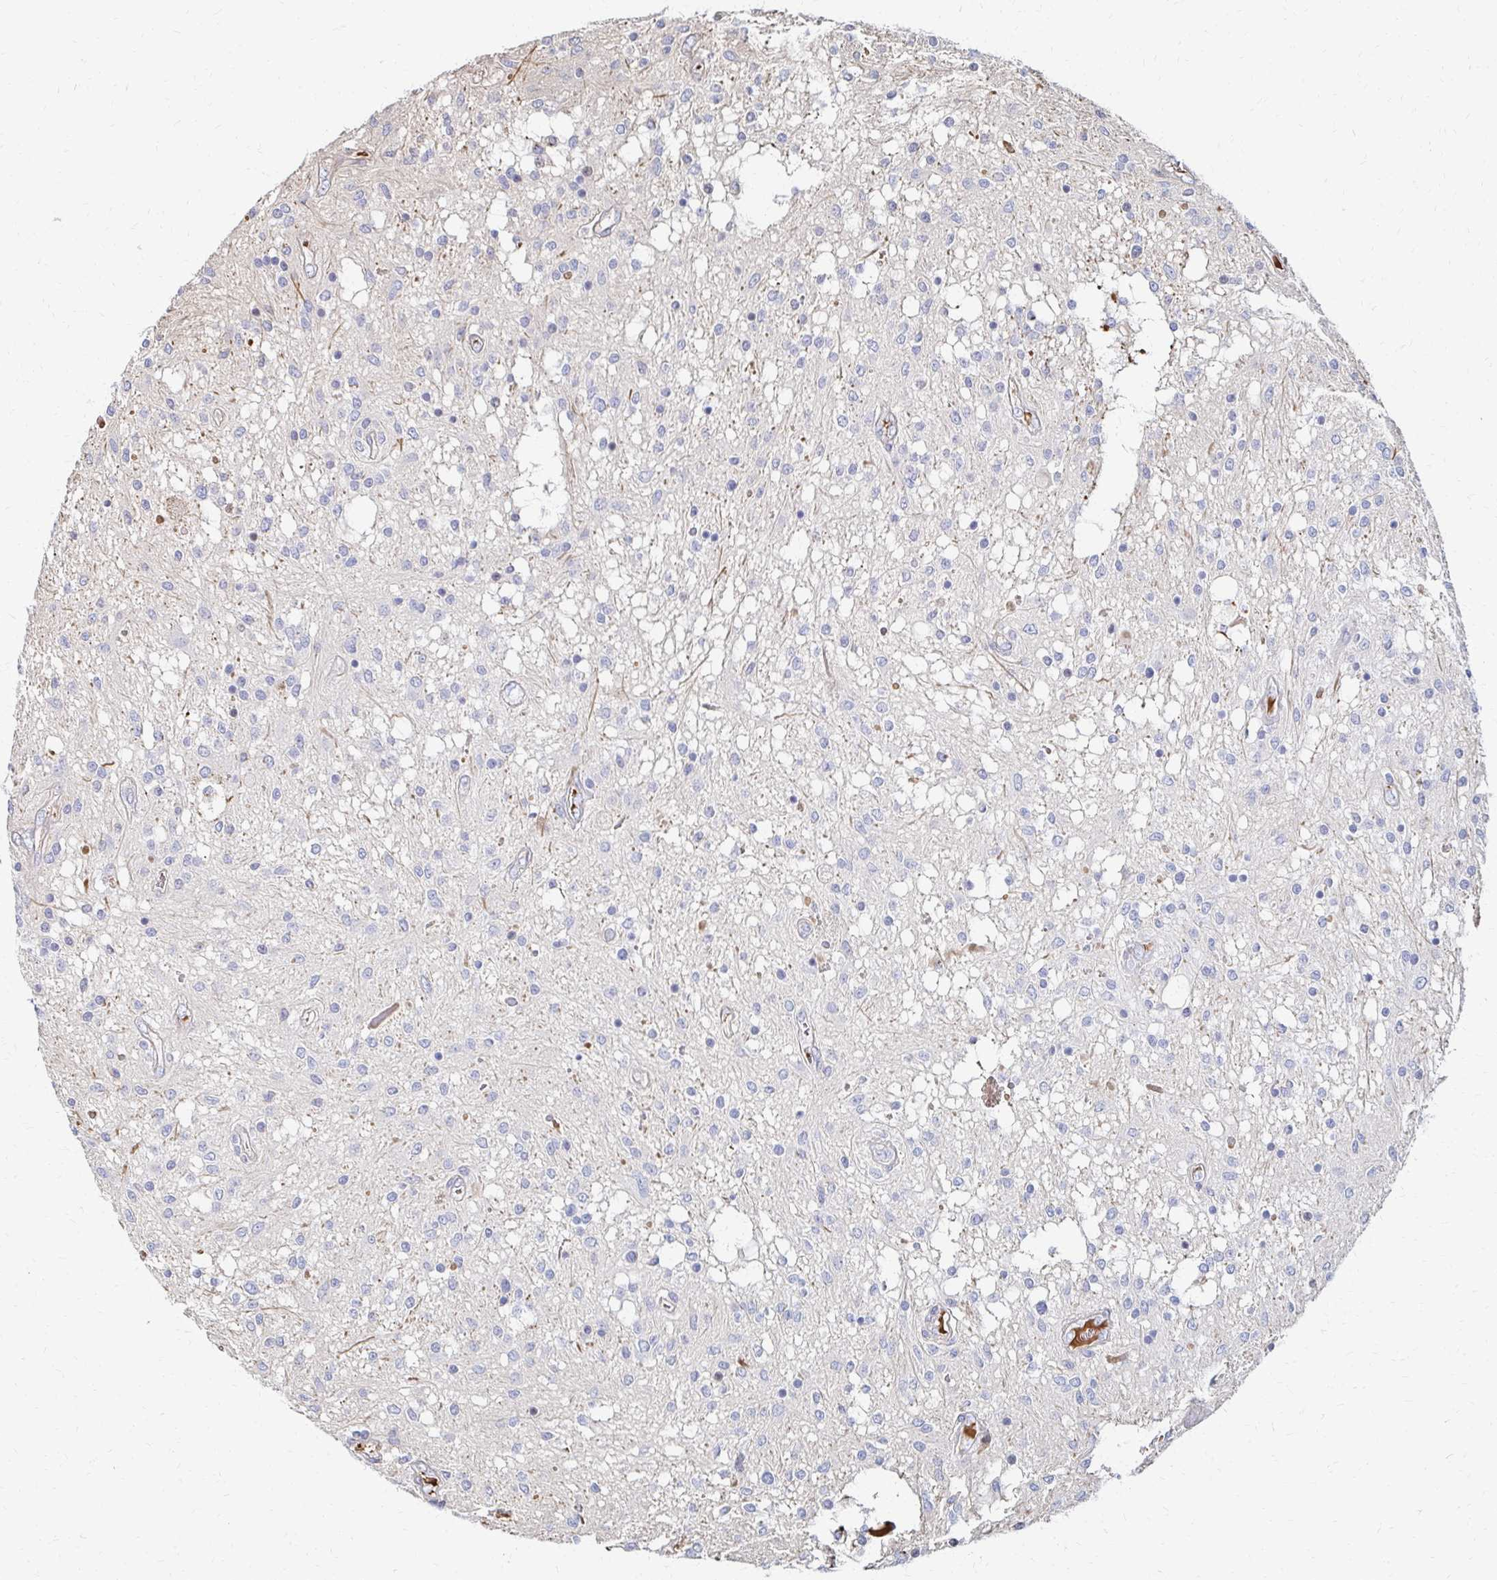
{"staining": {"intensity": "negative", "quantity": "none", "location": "none"}, "tissue": "glioma", "cell_type": "Tumor cells", "image_type": "cancer", "snomed": [{"axis": "morphology", "description": "Glioma, malignant, Low grade"}, {"axis": "topography", "description": "Cerebellum"}], "caption": "There is no significant positivity in tumor cells of low-grade glioma (malignant). (Brightfield microscopy of DAB (3,3'-diaminobenzidine) immunohistochemistry at high magnification).", "gene": "MAN1A1", "patient": {"sex": "female", "age": 14}}